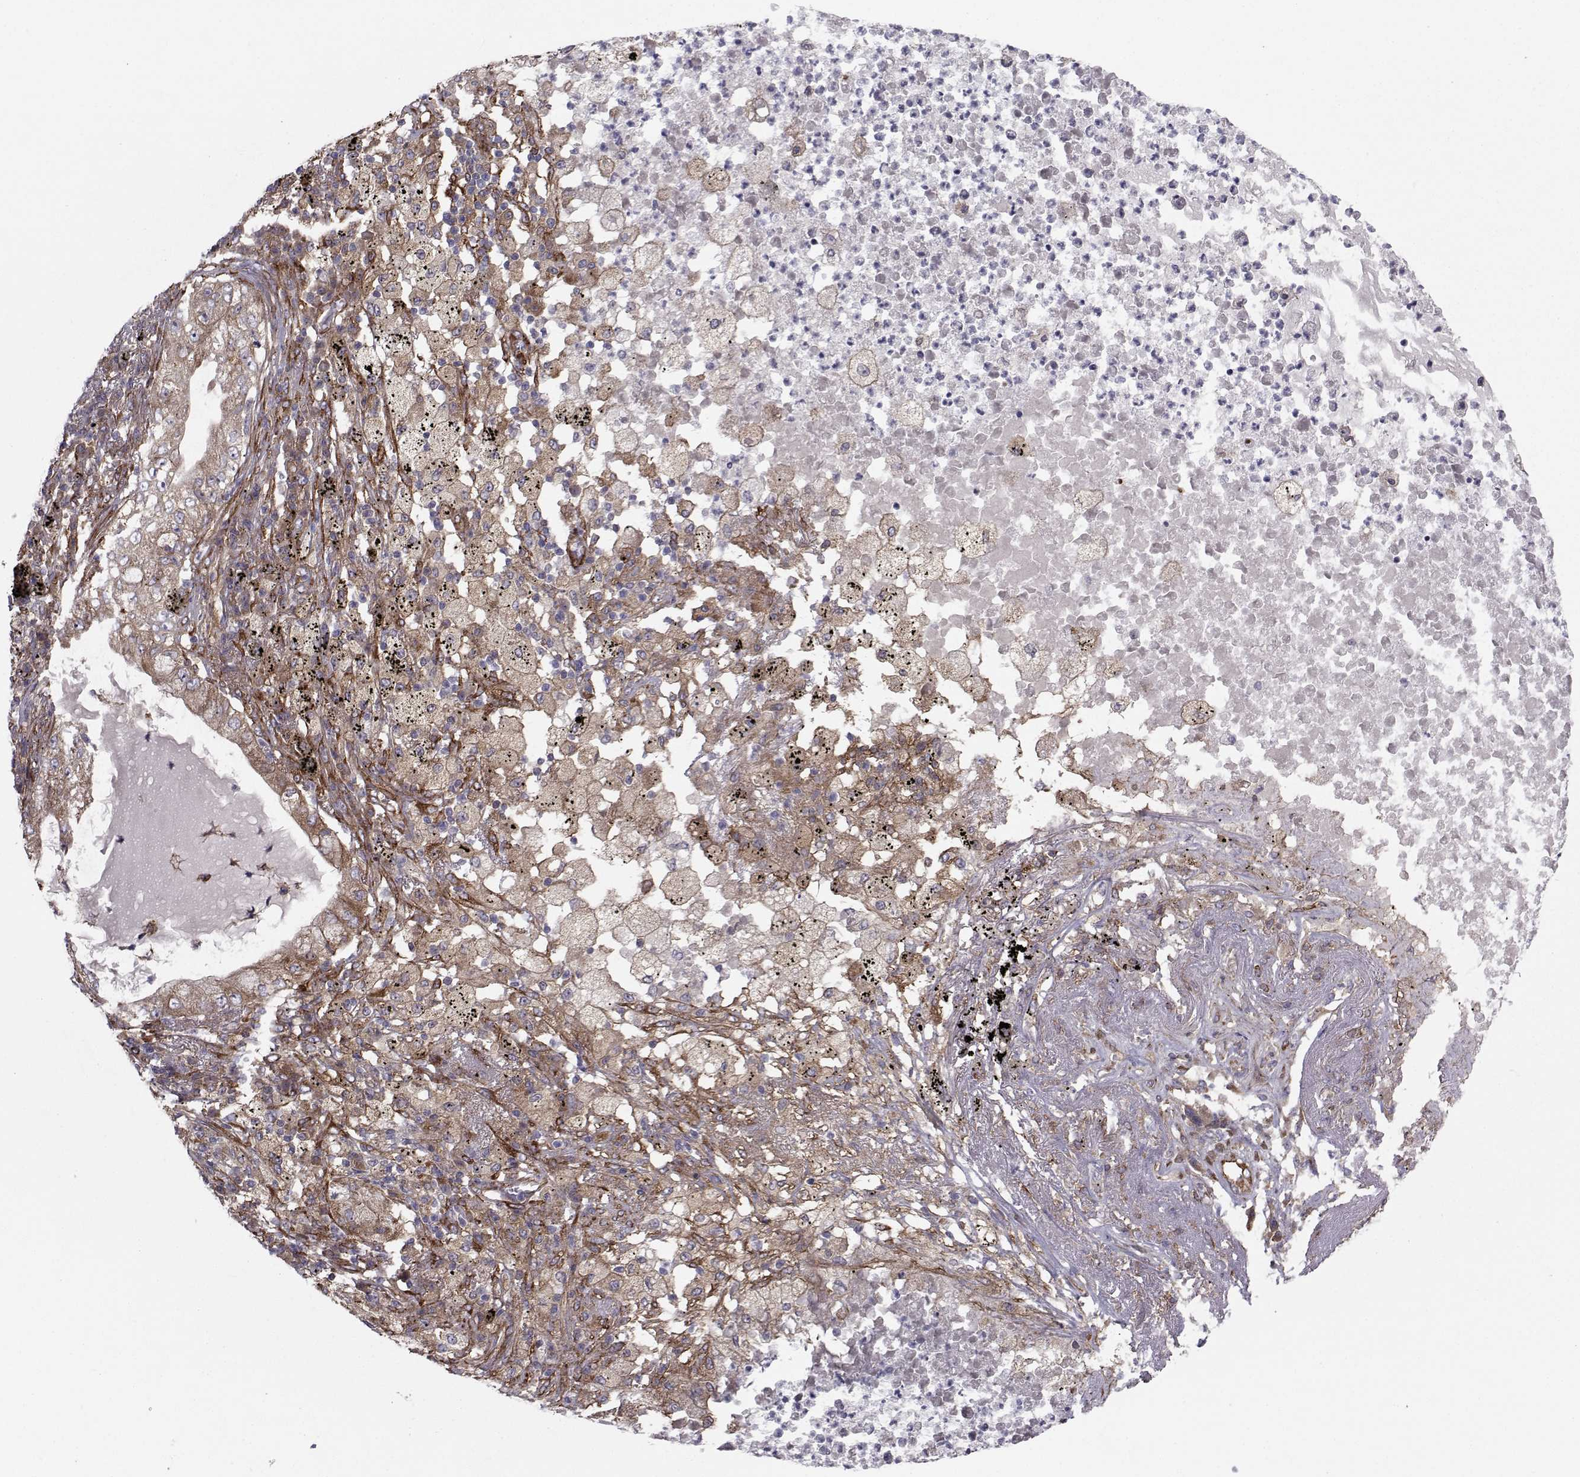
{"staining": {"intensity": "moderate", "quantity": ">75%", "location": "cytoplasmic/membranous"}, "tissue": "lung cancer", "cell_type": "Tumor cells", "image_type": "cancer", "snomed": [{"axis": "morphology", "description": "Adenocarcinoma, NOS"}, {"axis": "topography", "description": "Lung"}], "caption": "A micrograph of lung cancer stained for a protein demonstrates moderate cytoplasmic/membranous brown staining in tumor cells.", "gene": "TRIP10", "patient": {"sex": "female", "age": 73}}